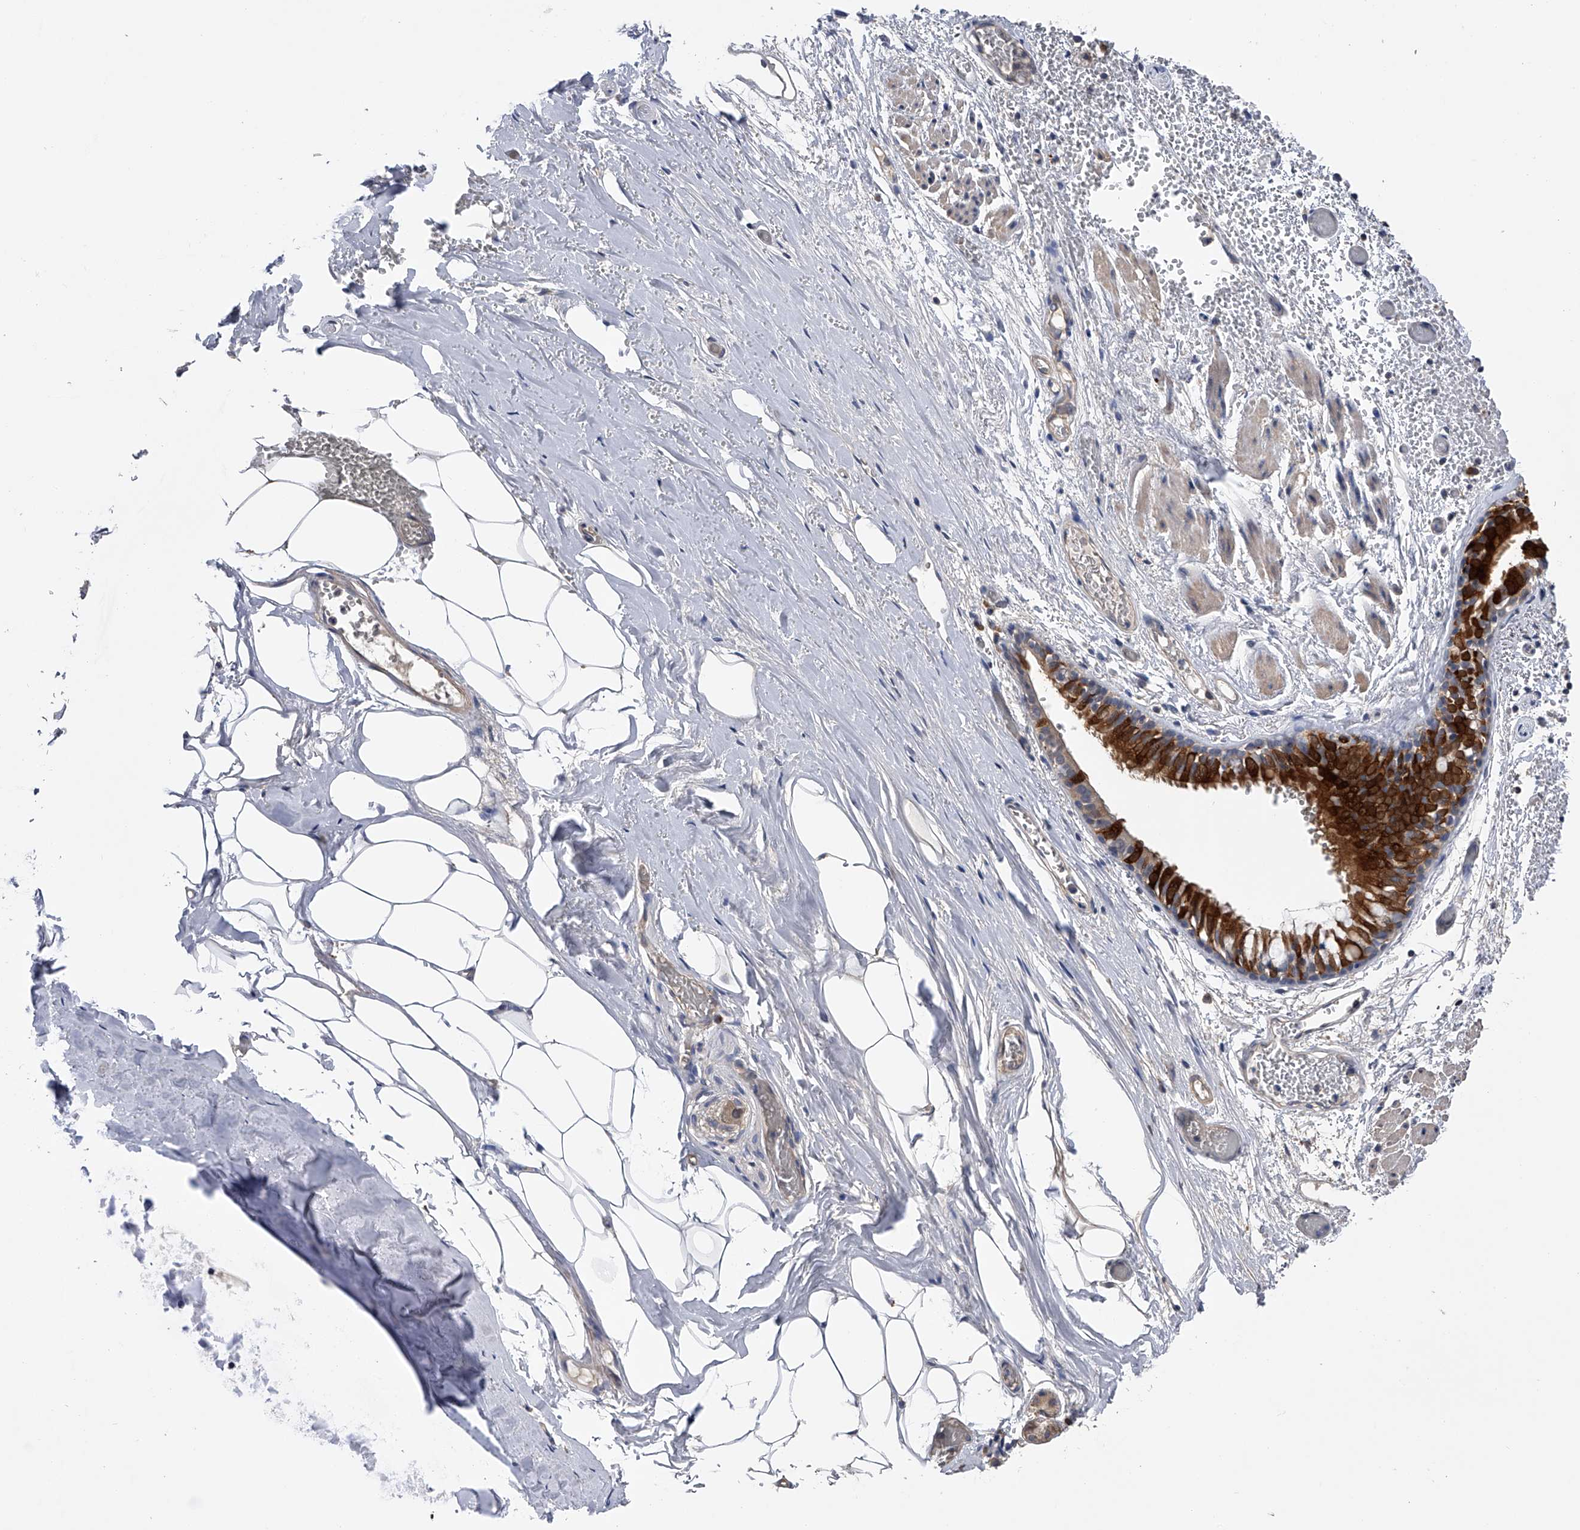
{"staining": {"intensity": "strong", "quantity": "25%-75%", "location": "cytoplasmic/membranous"}, "tissue": "bronchus", "cell_type": "Respiratory epithelial cells", "image_type": "normal", "snomed": [{"axis": "morphology", "description": "Normal tissue, NOS"}, {"axis": "topography", "description": "Bronchus"}, {"axis": "topography", "description": "Lung"}], "caption": "Immunohistochemistry of unremarkable human bronchus demonstrates high levels of strong cytoplasmic/membranous staining in approximately 25%-75% of respiratory epithelial cells.", "gene": "CFAP298", "patient": {"sex": "male", "age": 56}}